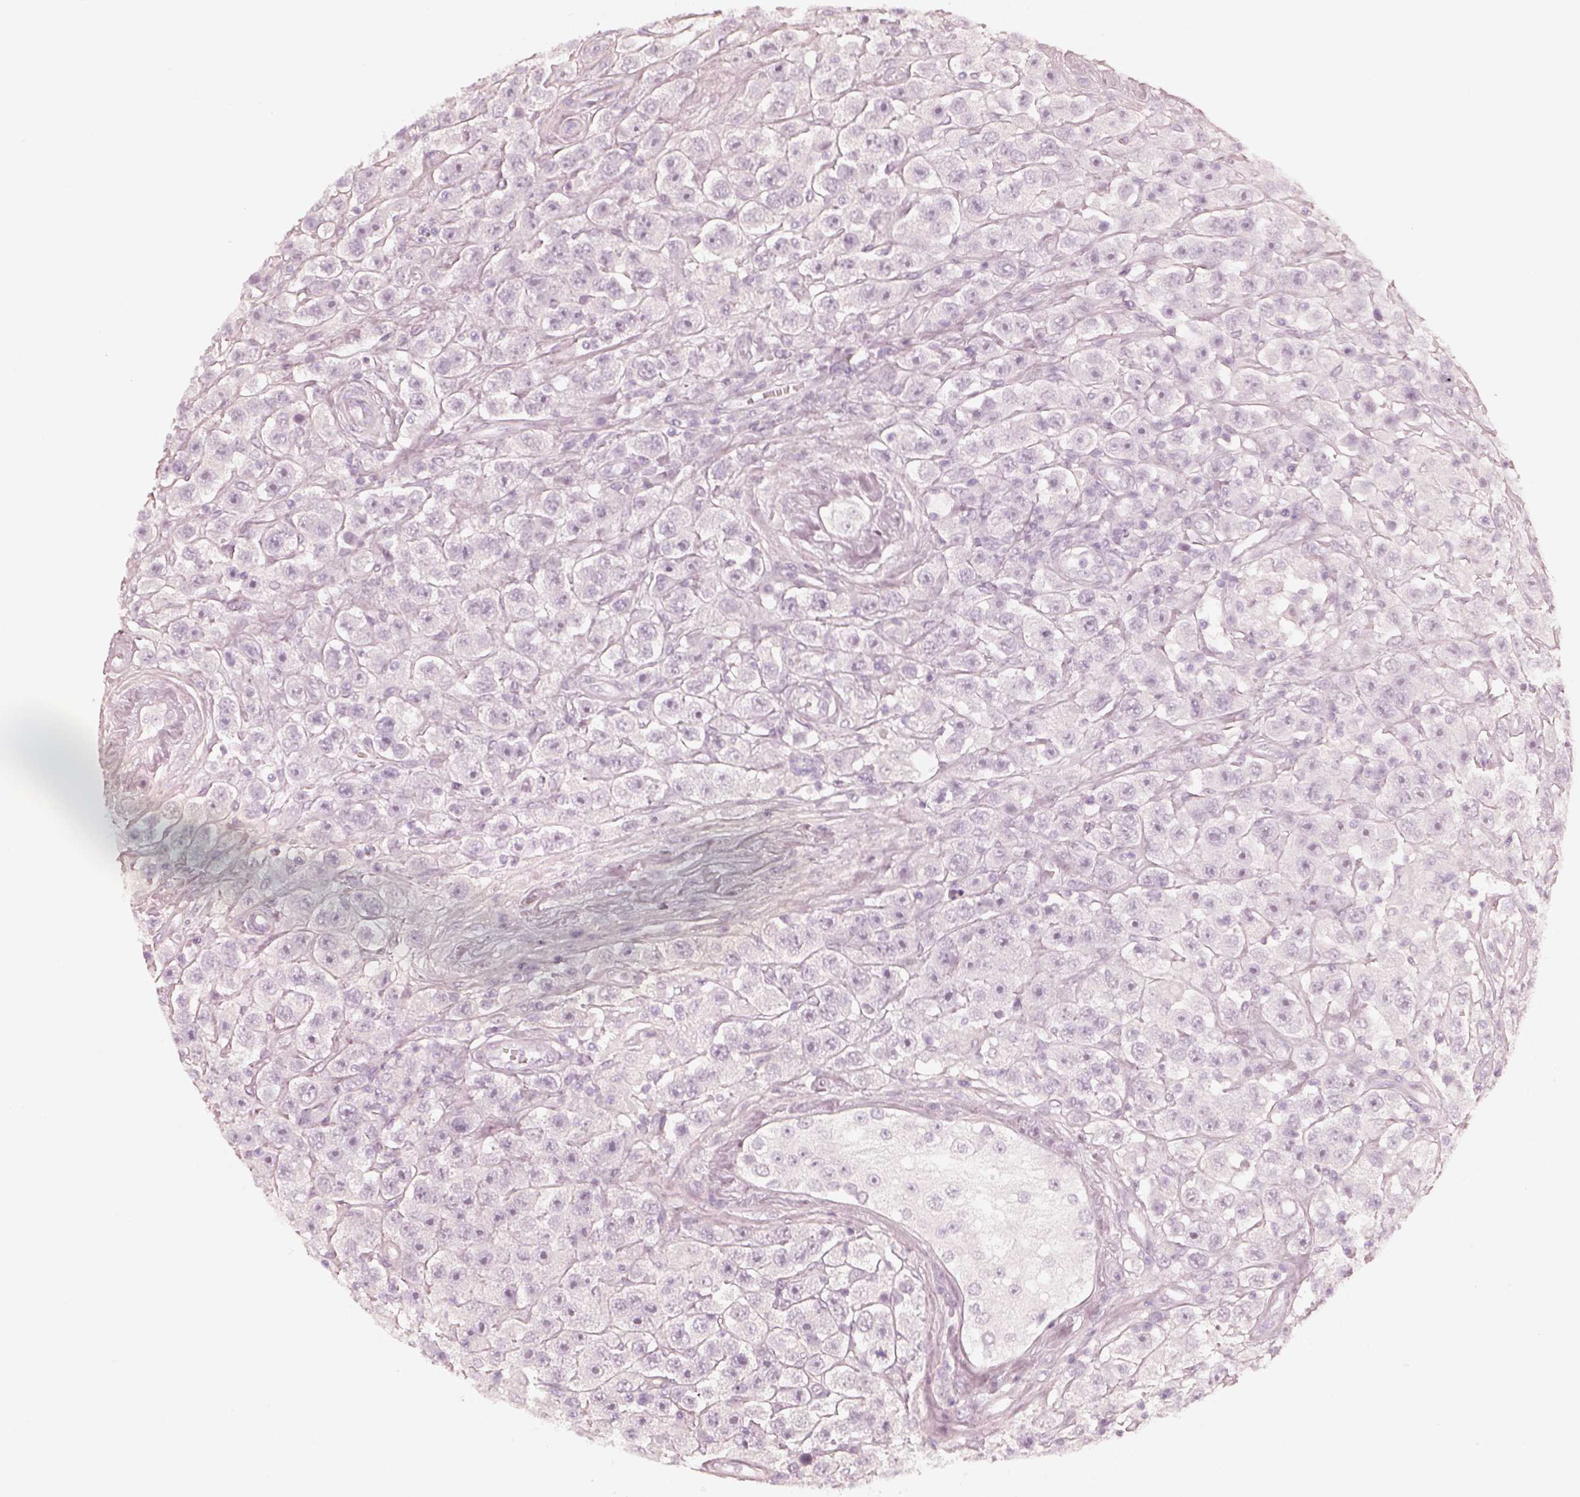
{"staining": {"intensity": "negative", "quantity": "none", "location": "none"}, "tissue": "testis cancer", "cell_type": "Tumor cells", "image_type": "cancer", "snomed": [{"axis": "morphology", "description": "Seminoma, NOS"}, {"axis": "topography", "description": "Testis"}], "caption": "High power microscopy photomicrograph of an immunohistochemistry histopathology image of testis cancer (seminoma), revealing no significant positivity in tumor cells. (Brightfield microscopy of DAB (3,3'-diaminobenzidine) immunohistochemistry (IHC) at high magnification).", "gene": "KRT82", "patient": {"sex": "male", "age": 45}}